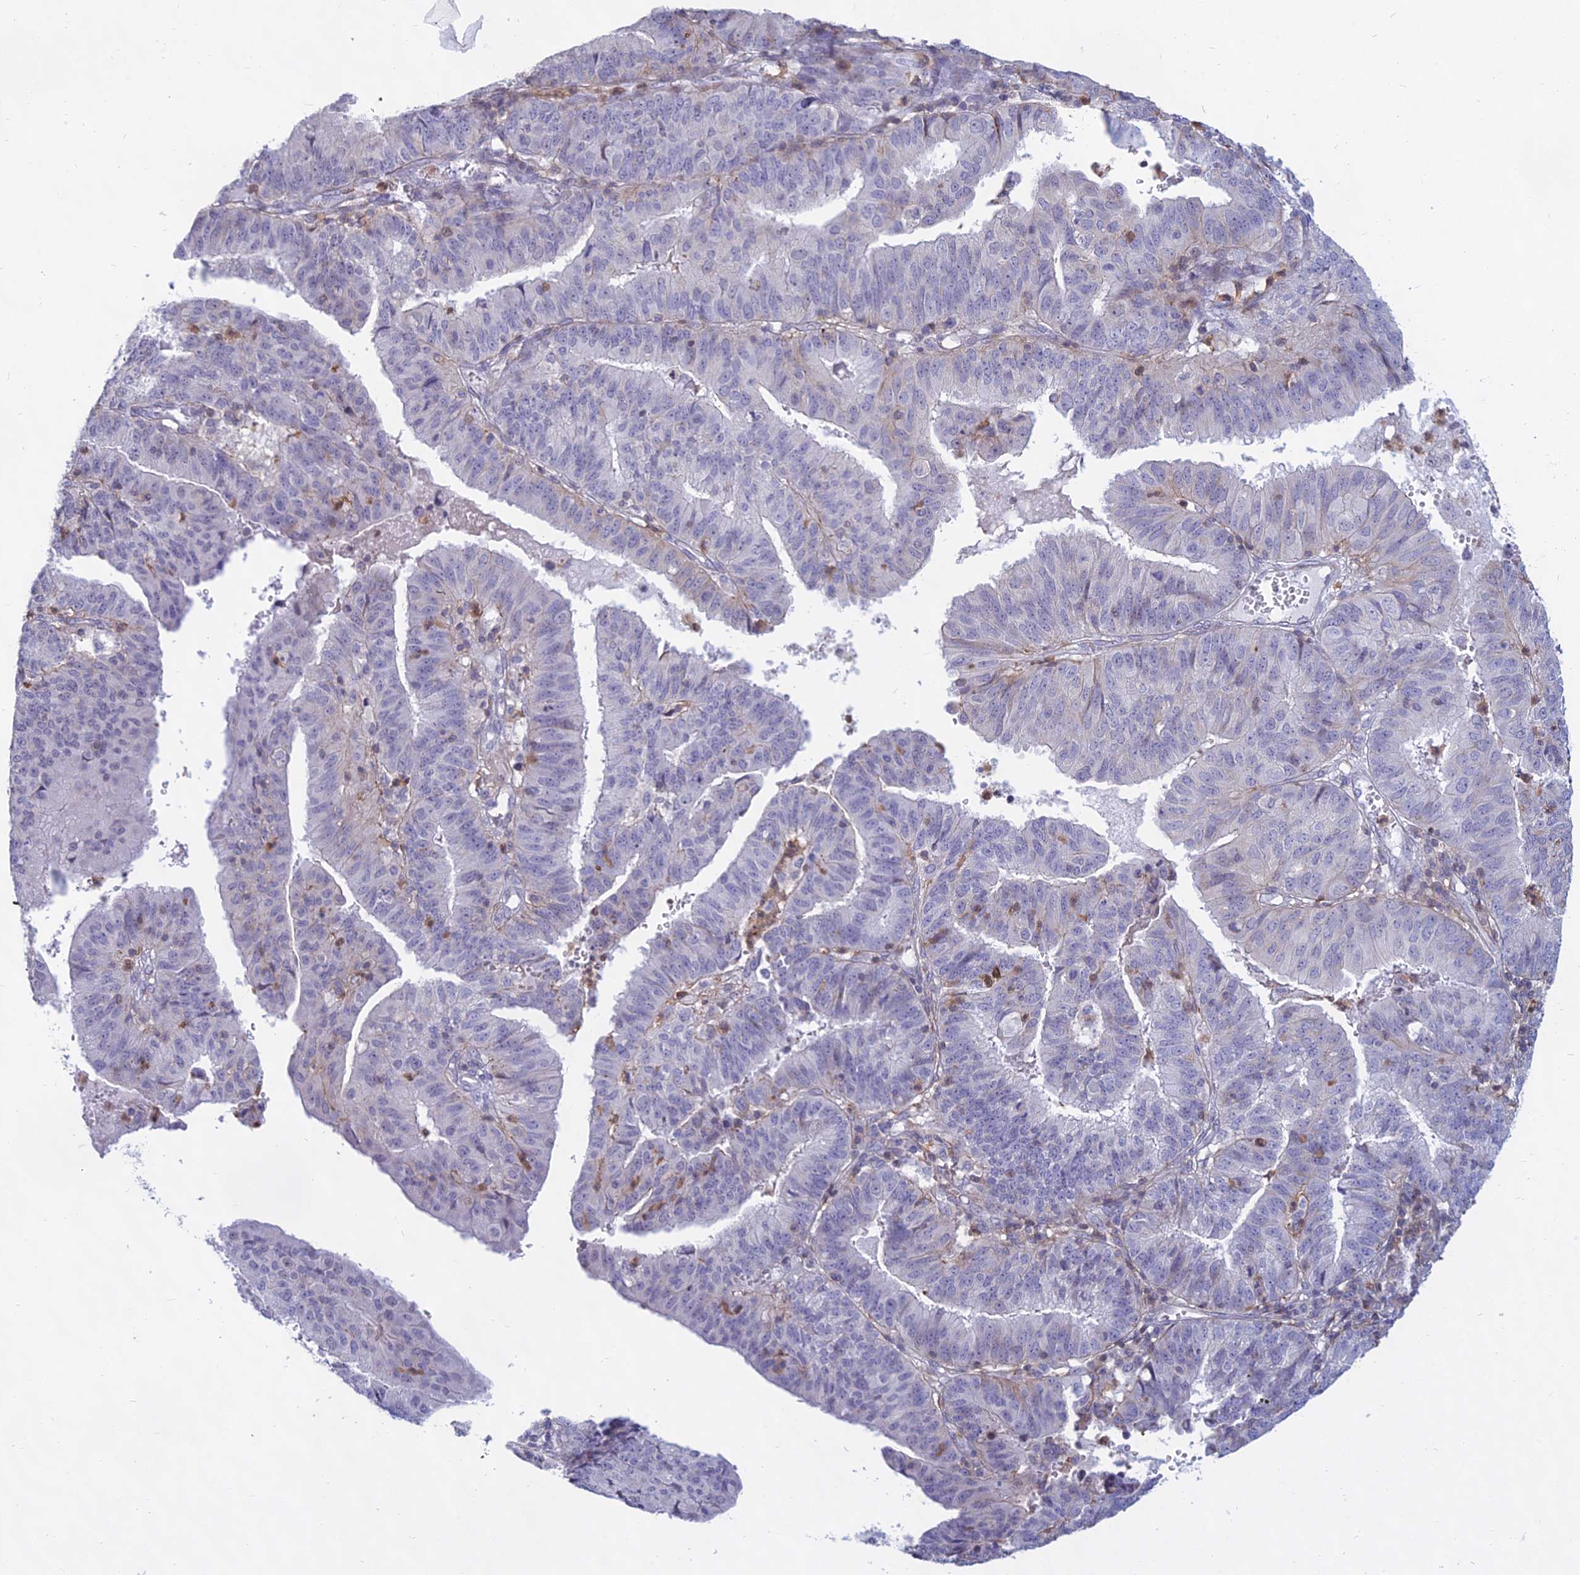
{"staining": {"intensity": "negative", "quantity": "none", "location": "none"}, "tissue": "endometrial cancer", "cell_type": "Tumor cells", "image_type": "cancer", "snomed": [{"axis": "morphology", "description": "Adenocarcinoma, NOS"}, {"axis": "topography", "description": "Endometrium"}], "caption": "Immunohistochemistry (IHC) of human endometrial adenocarcinoma displays no staining in tumor cells. (DAB (3,3'-diaminobenzidine) immunohistochemistry (IHC), high magnification).", "gene": "KRR1", "patient": {"sex": "female", "age": 56}}